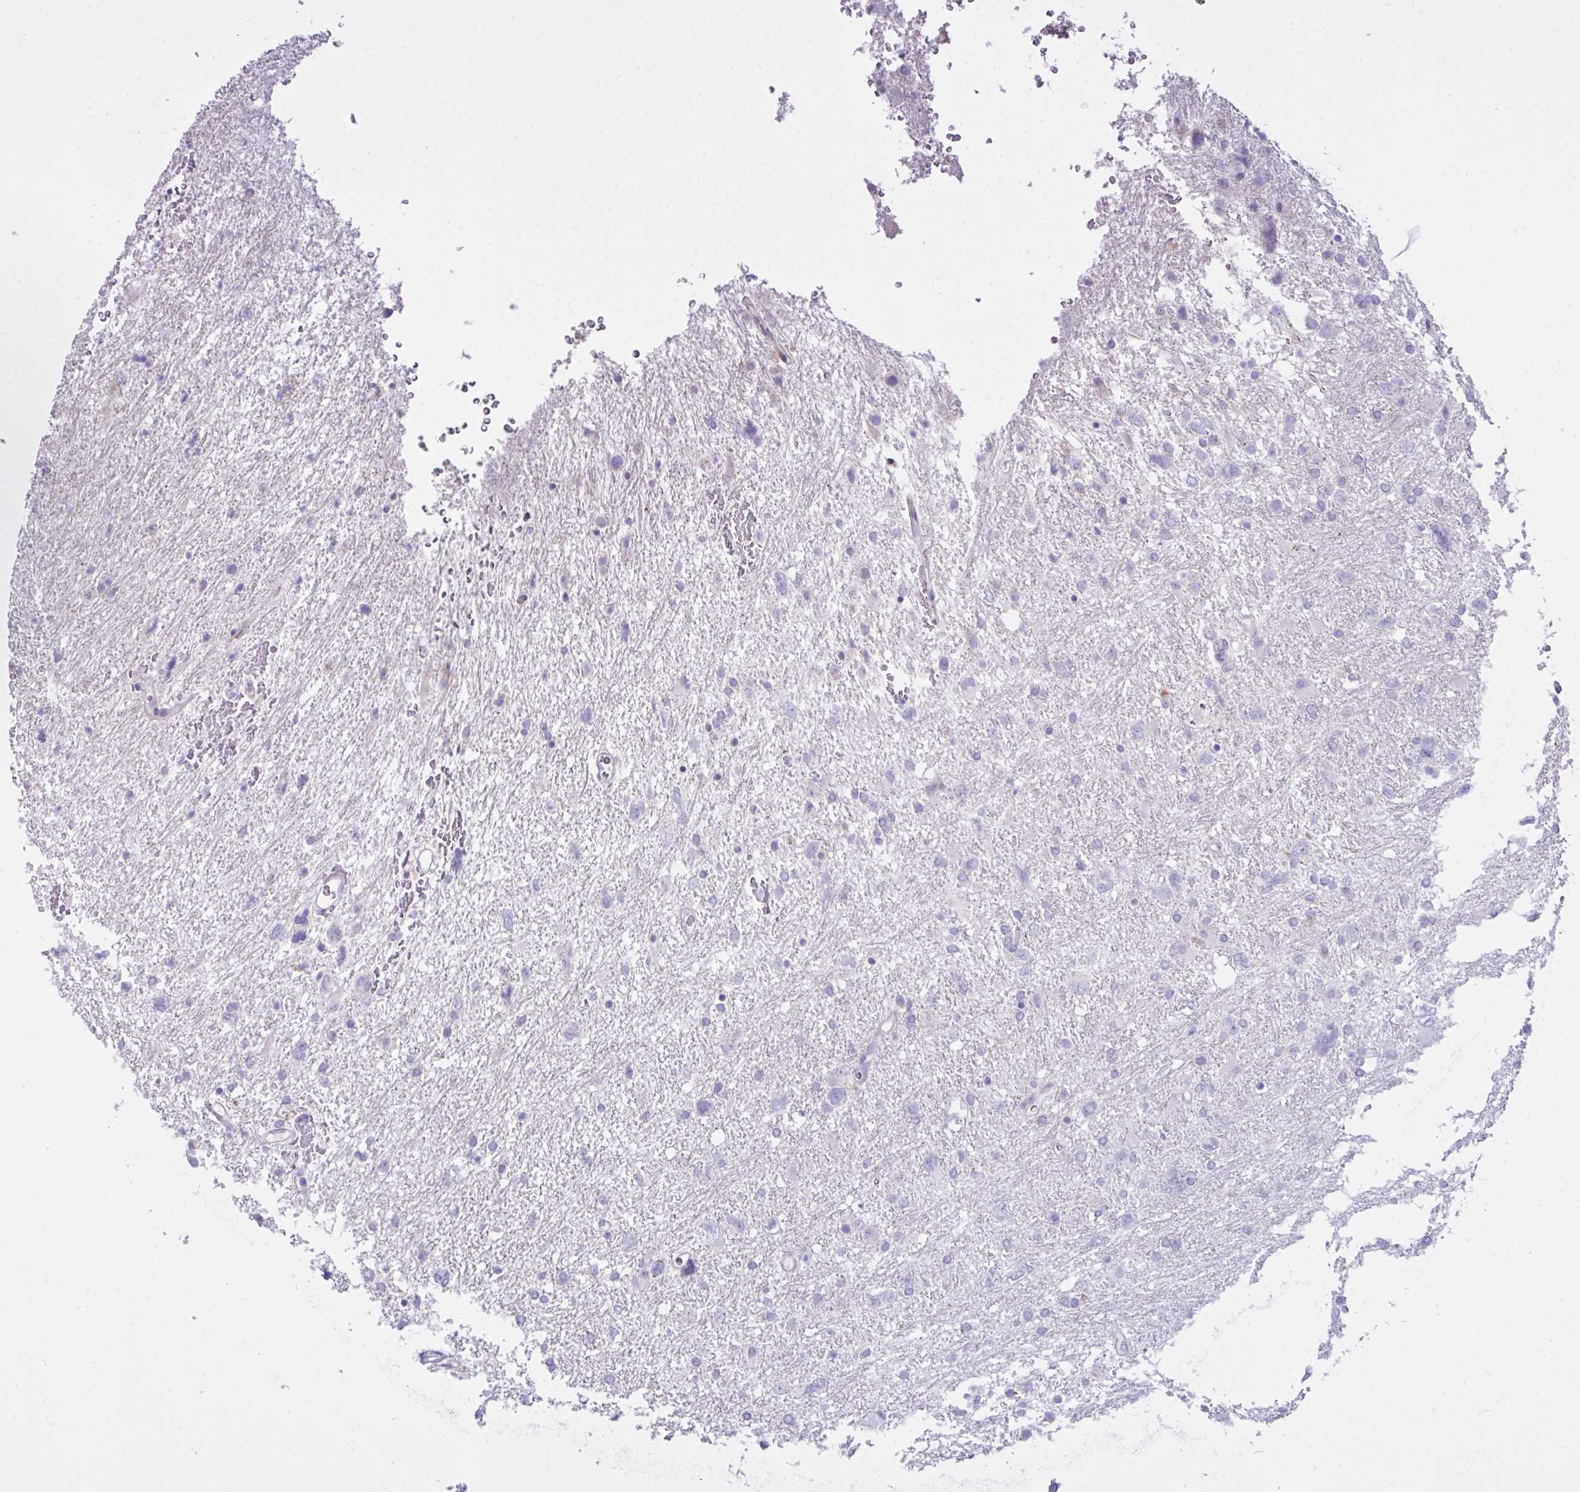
{"staining": {"intensity": "negative", "quantity": "none", "location": "none"}, "tissue": "glioma", "cell_type": "Tumor cells", "image_type": "cancer", "snomed": [{"axis": "morphology", "description": "Glioma, malignant, High grade"}, {"axis": "topography", "description": "Brain"}], "caption": "High magnification brightfield microscopy of malignant glioma (high-grade) stained with DAB (brown) and counterstained with hematoxylin (blue): tumor cells show no significant positivity.", "gene": "D2HGDH", "patient": {"sex": "male", "age": 61}}